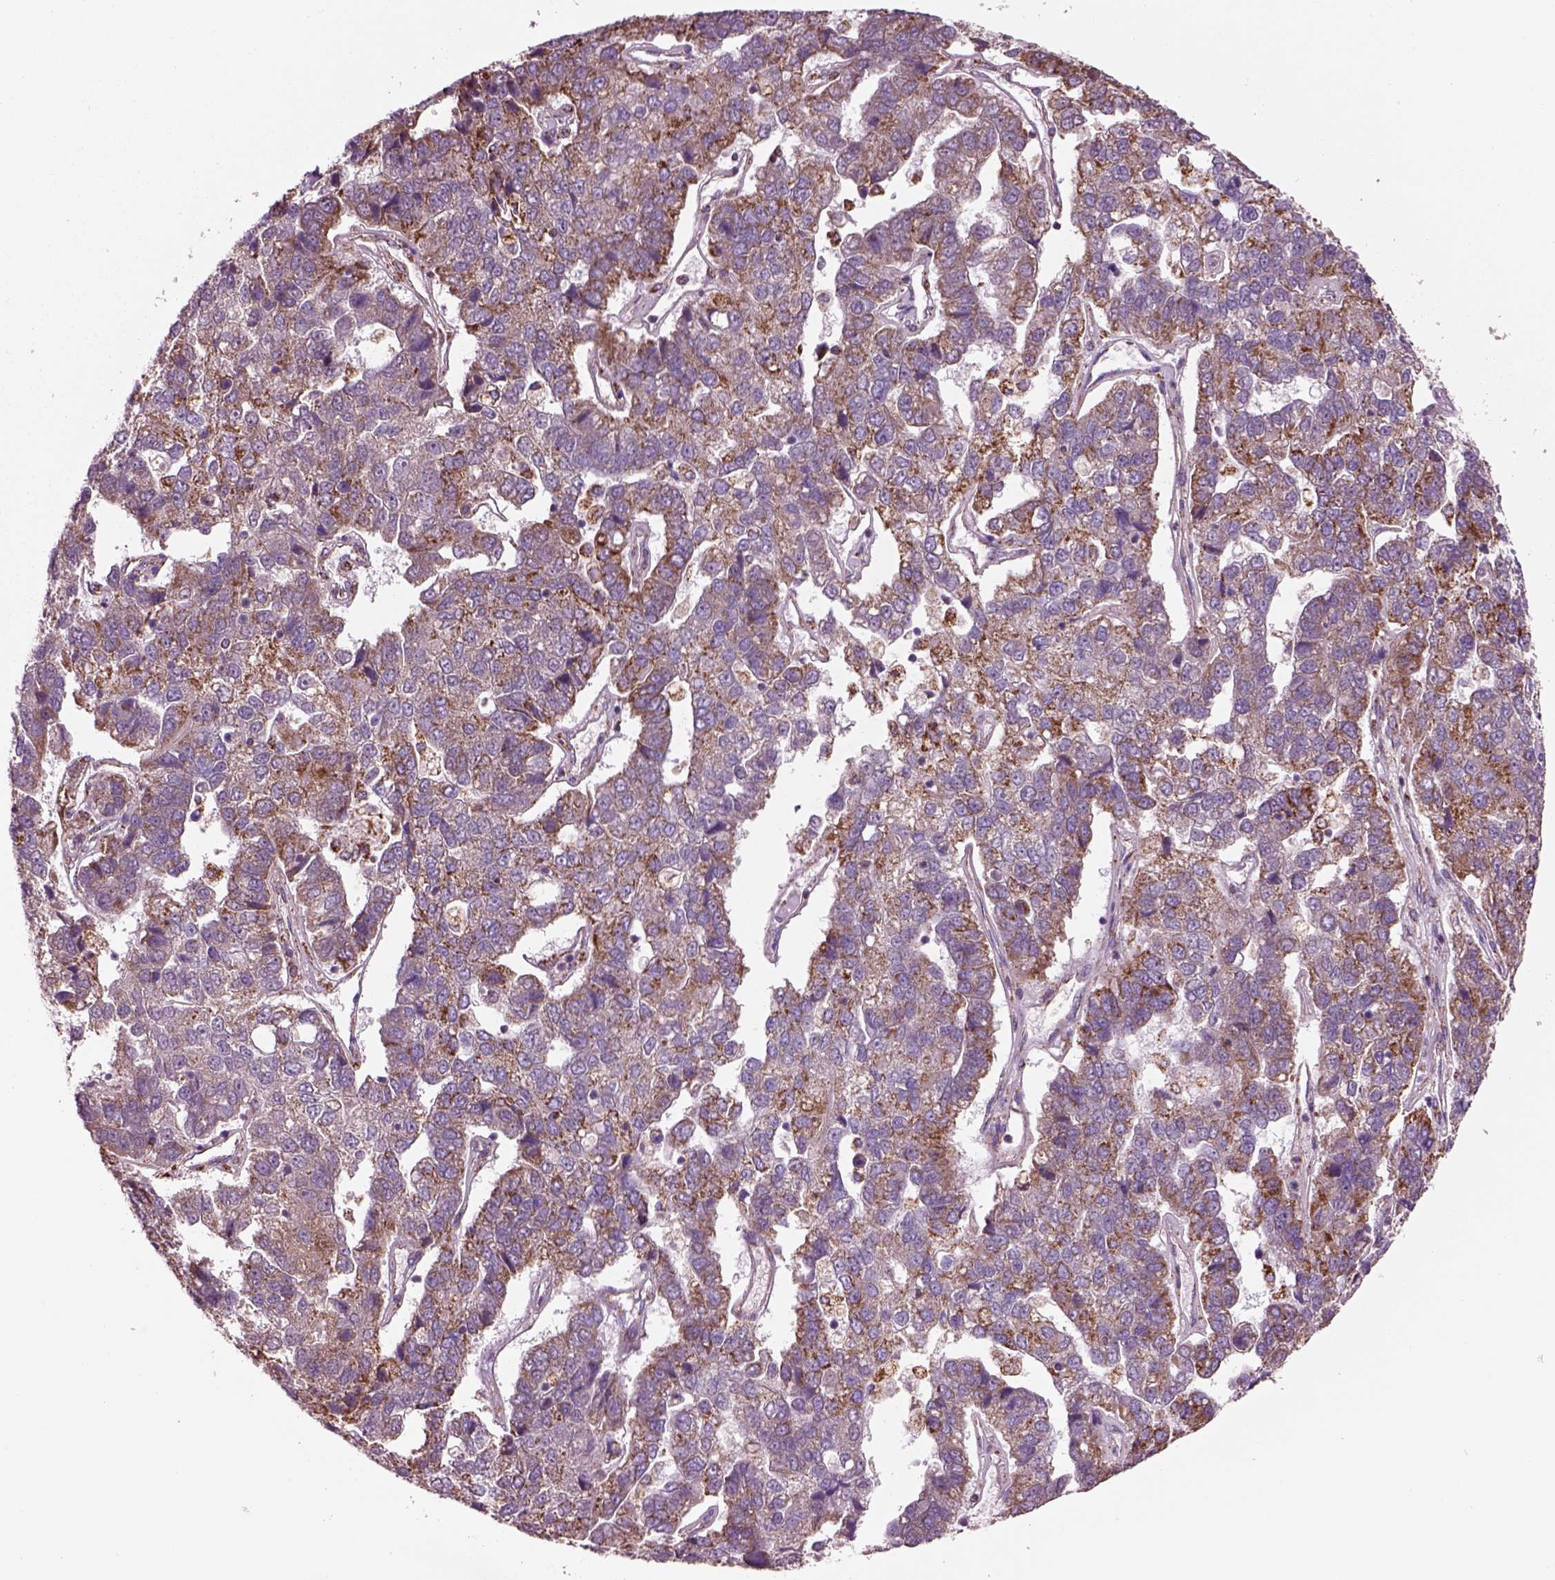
{"staining": {"intensity": "strong", "quantity": ">75%", "location": "cytoplasmic/membranous"}, "tissue": "pancreatic cancer", "cell_type": "Tumor cells", "image_type": "cancer", "snomed": [{"axis": "morphology", "description": "Adenocarcinoma, NOS"}, {"axis": "topography", "description": "Pancreas"}], "caption": "The micrograph exhibits immunohistochemical staining of pancreatic adenocarcinoma. There is strong cytoplasmic/membranous positivity is appreciated in about >75% of tumor cells. (Brightfield microscopy of DAB IHC at high magnification).", "gene": "SLC25A24", "patient": {"sex": "female", "age": 61}}